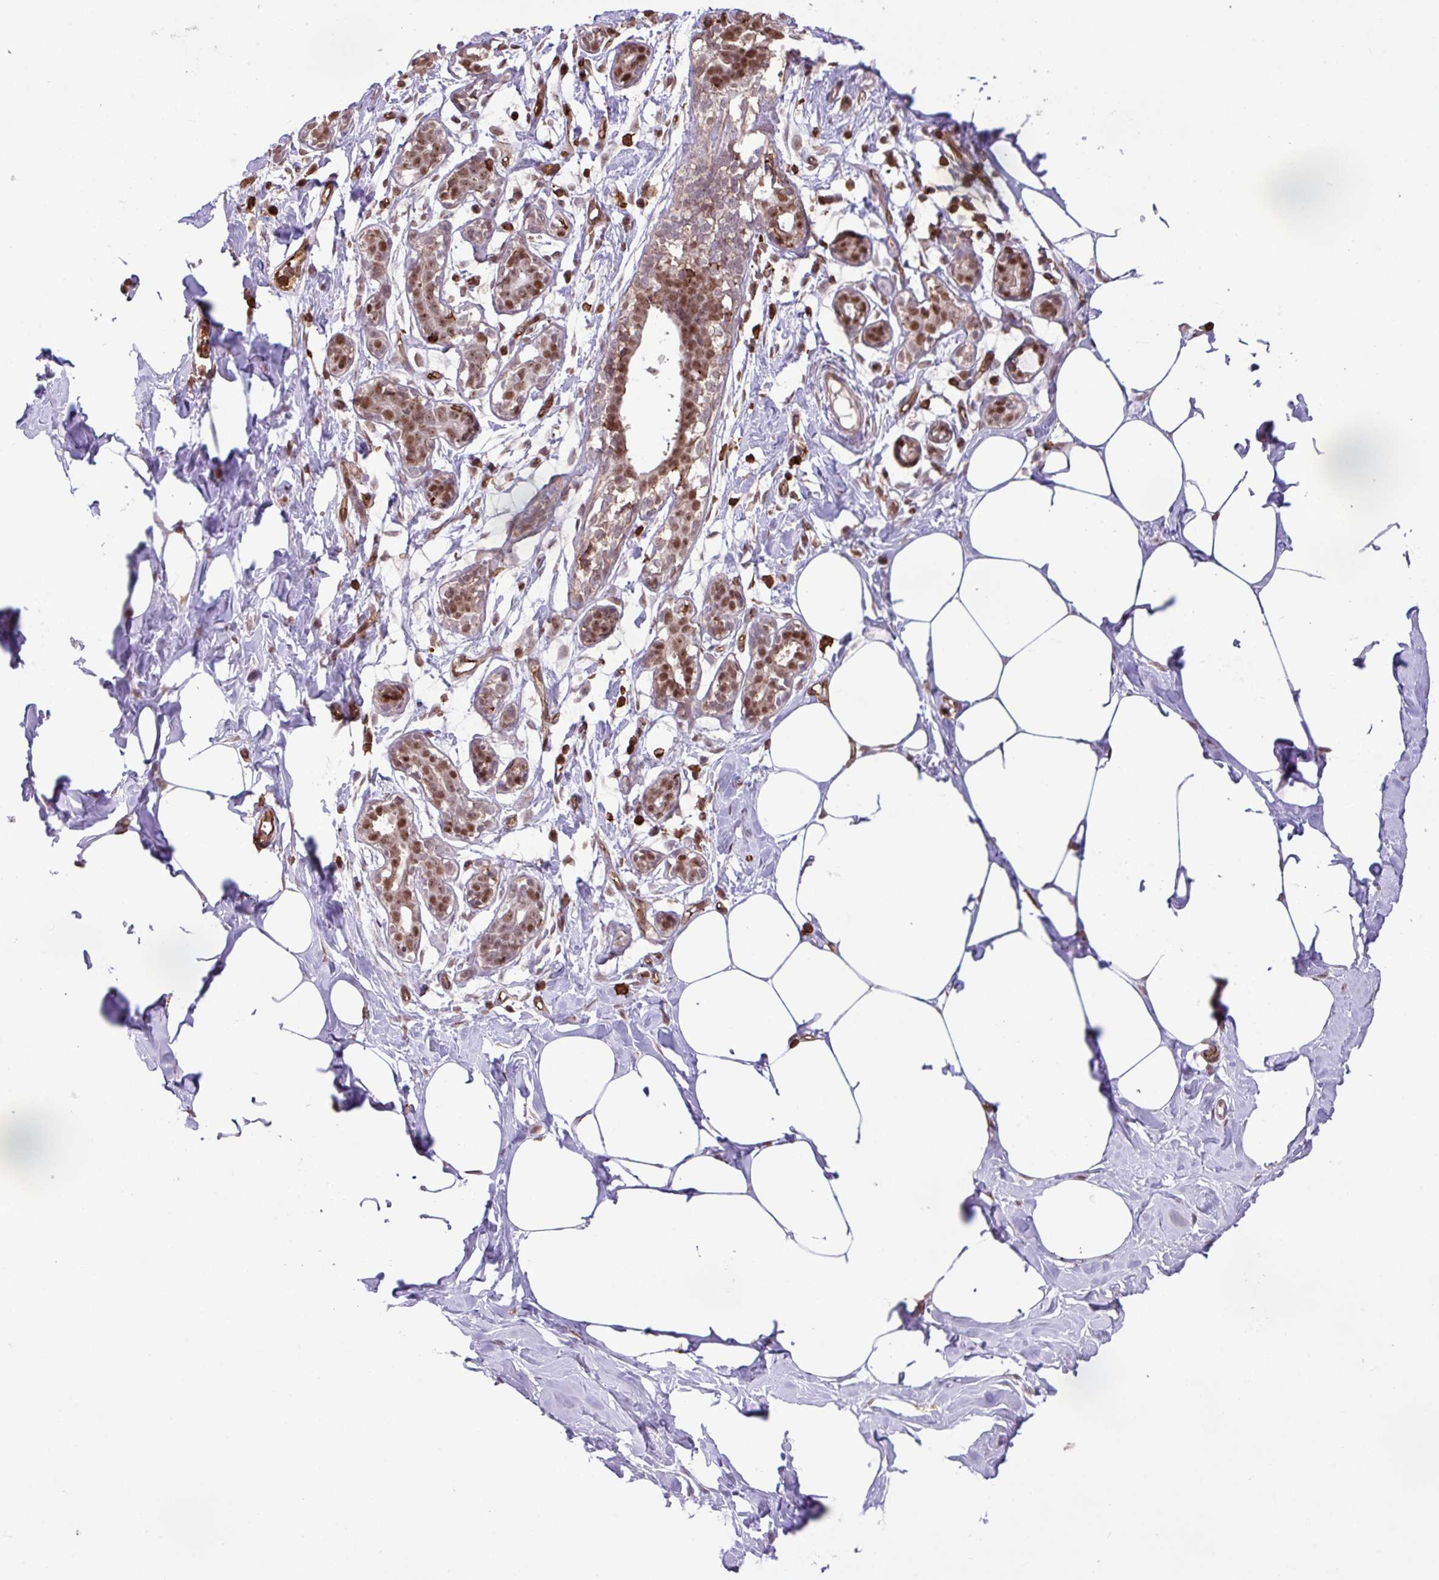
{"staining": {"intensity": "negative", "quantity": "none", "location": "none"}, "tissue": "breast", "cell_type": "Adipocytes", "image_type": "normal", "snomed": [{"axis": "morphology", "description": "Normal tissue, NOS"}, {"axis": "topography", "description": "Breast"}], "caption": "Adipocytes show no significant positivity in benign breast. (Stains: DAB (3,3'-diaminobenzidine) immunohistochemistry (IHC) with hematoxylin counter stain, Microscopy: brightfield microscopy at high magnification).", "gene": "GON7", "patient": {"sex": "female", "age": 27}}